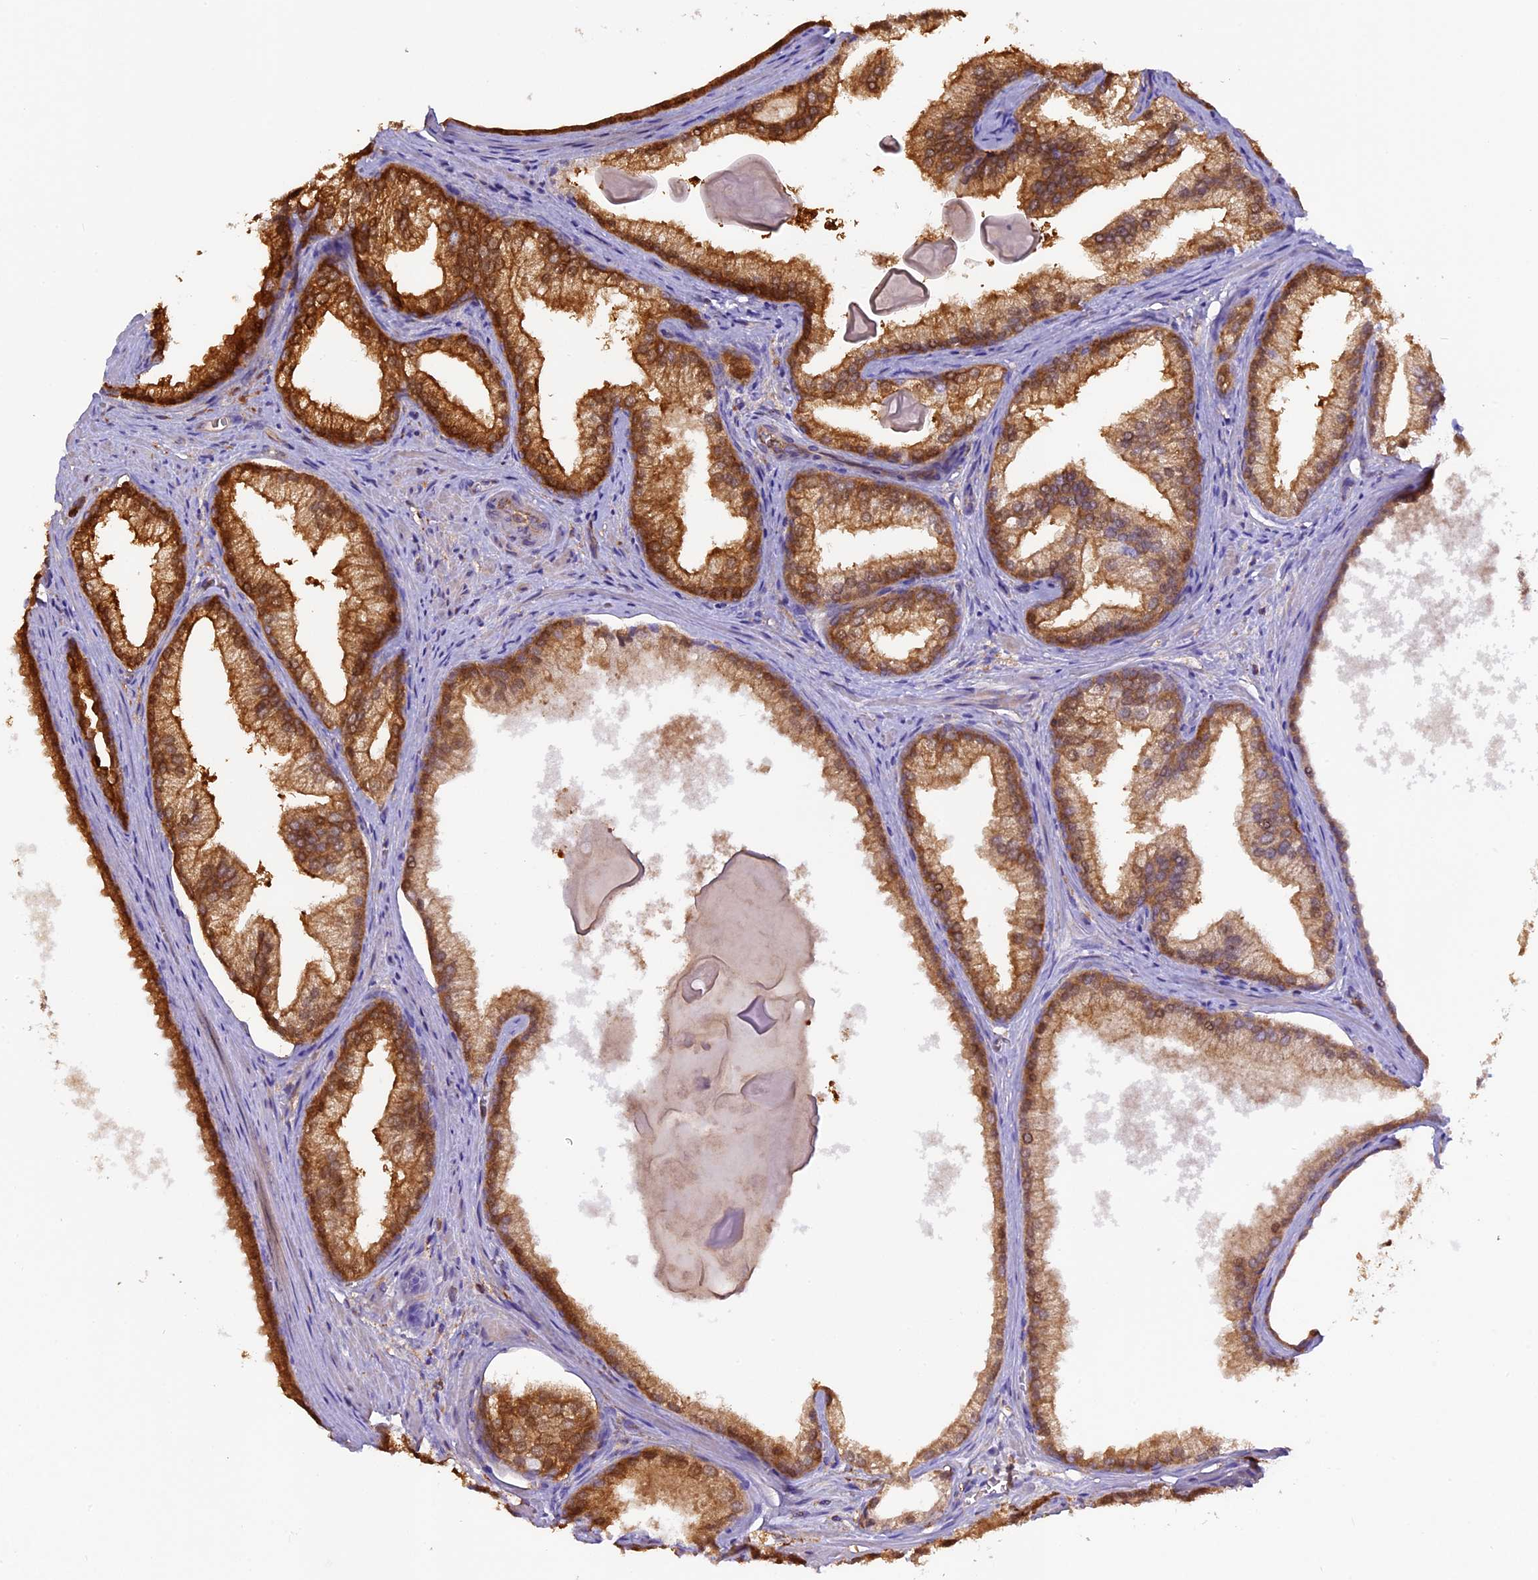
{"staining": {"intensity": "strong", "quantity": ">75%", "location": "cytoplasmic/membranous"}, "tissue": "prostate cancer", "cell_type": "Tumor cells", "image_type": "cancer", "snomed": [{"axis": "morphology", "description": "Adenocarcinoma, Low grade"}, {"axis": "topography", "description": "Prostate"}], "caption": "Immunohistochemistry (IHC) of adenocarcinoma (low-grade) (prostate) exhibits high levels of strong cytoplasmic/membranous expression in about >75% of tumor cells. The protein is shown in brown color, while the nuclei are stained blue.", "gene": "MYO9B", "patient": {"sex": "male", "age": 54}}